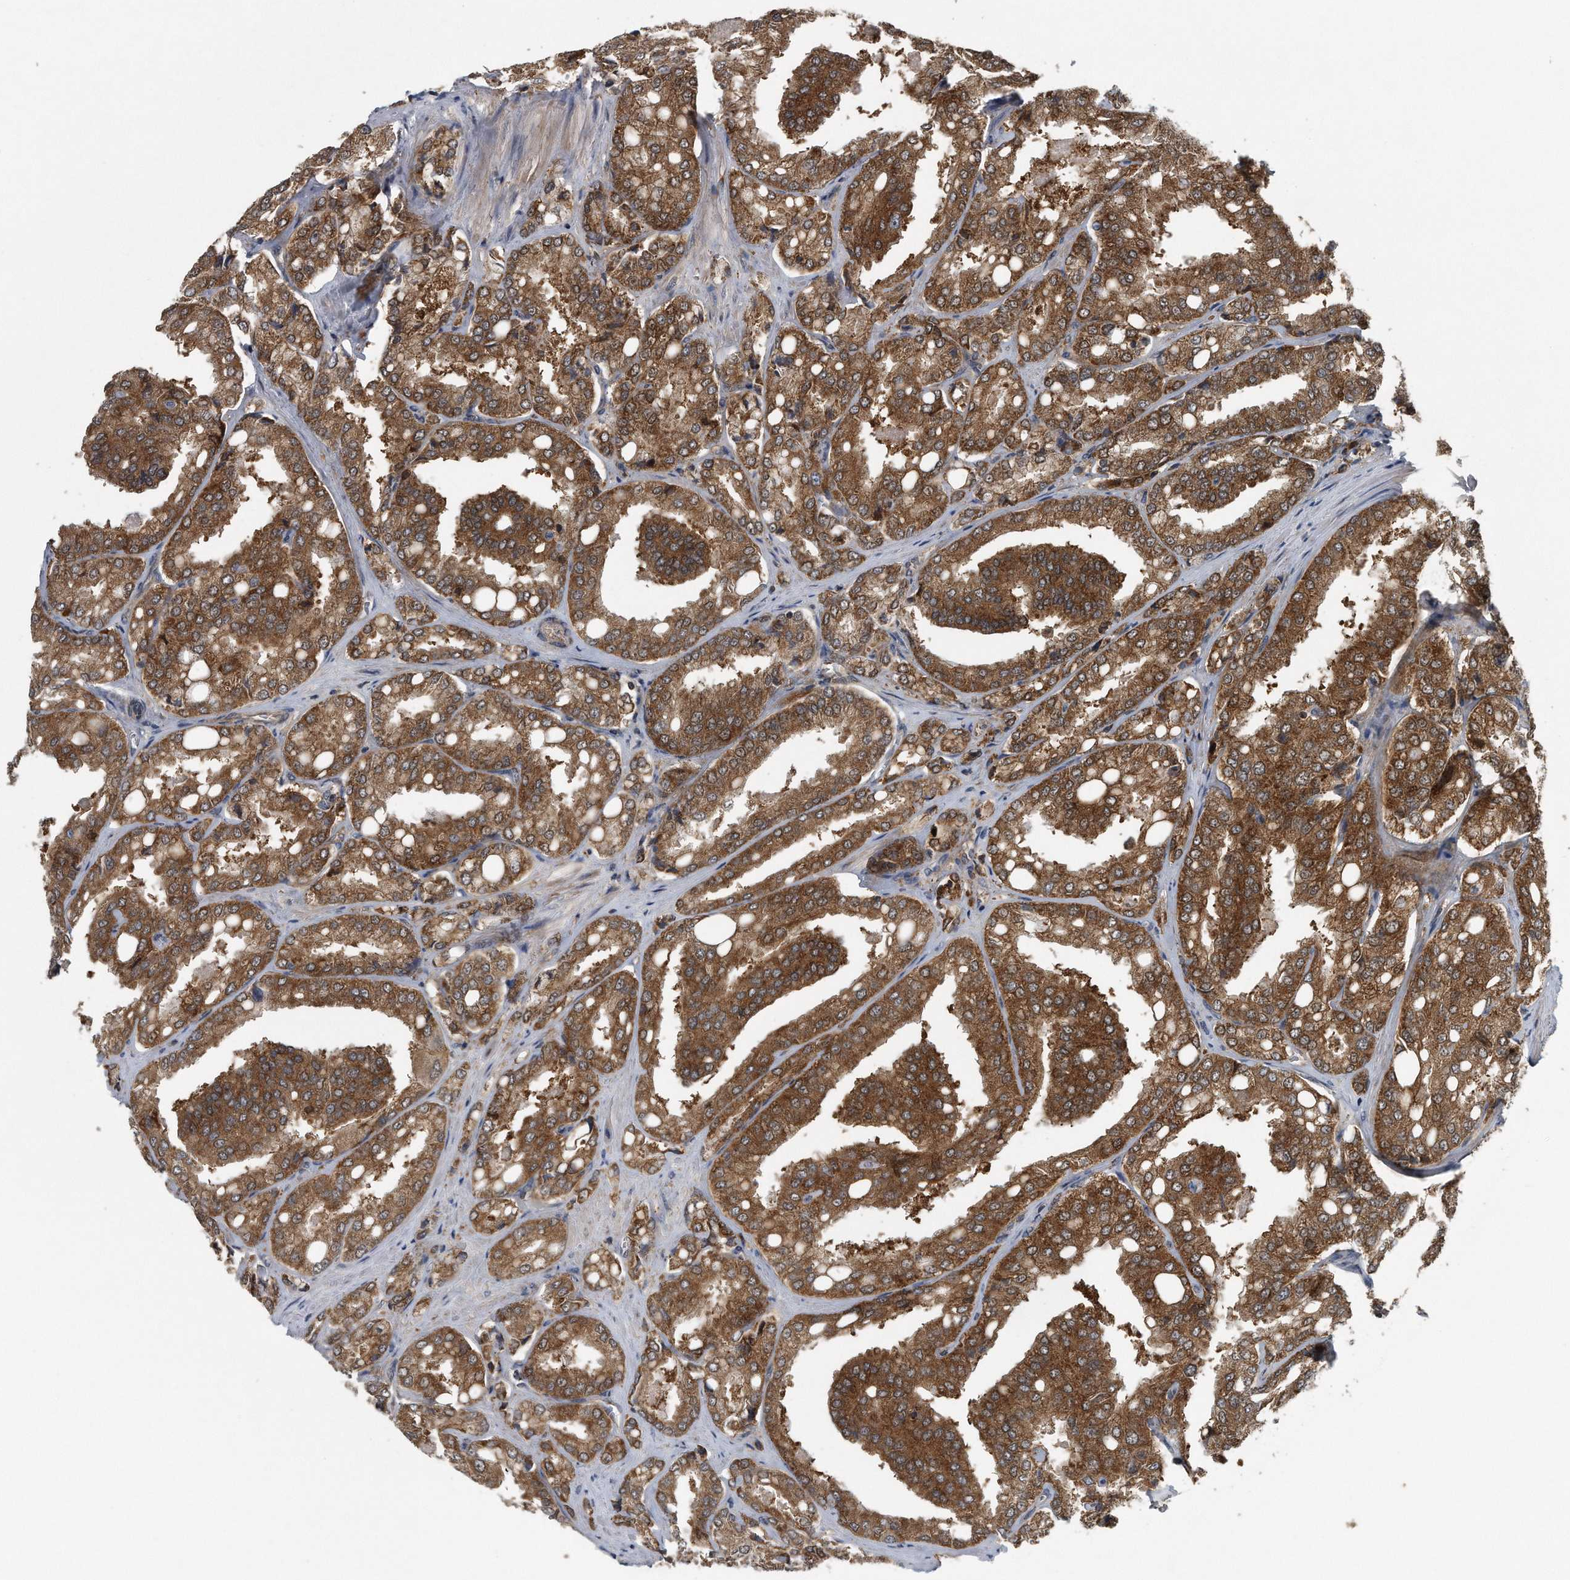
{"staining": {"intensity": "strong", "quantity": ">75%", "location": "cytoplasmic/membranous"}, "tissue": "prostate cancer", "cell_type": "Tumor cells", "image_type": "cancer", "snomed": [{"axis": "morphology", "description": "Adenocarcinoma, High grade"}, {"axis": "topography", "description": "Prostate"}], "caption": "Strong cytoplasmic/membranous positivity for a protein is identified in about >75% of tumor cells of adenocarcinoma (high-grade) (prostate) using immunohistochemistry.", "gene": "ALPK2", "patient": {"sex": "male", "age": 50}}